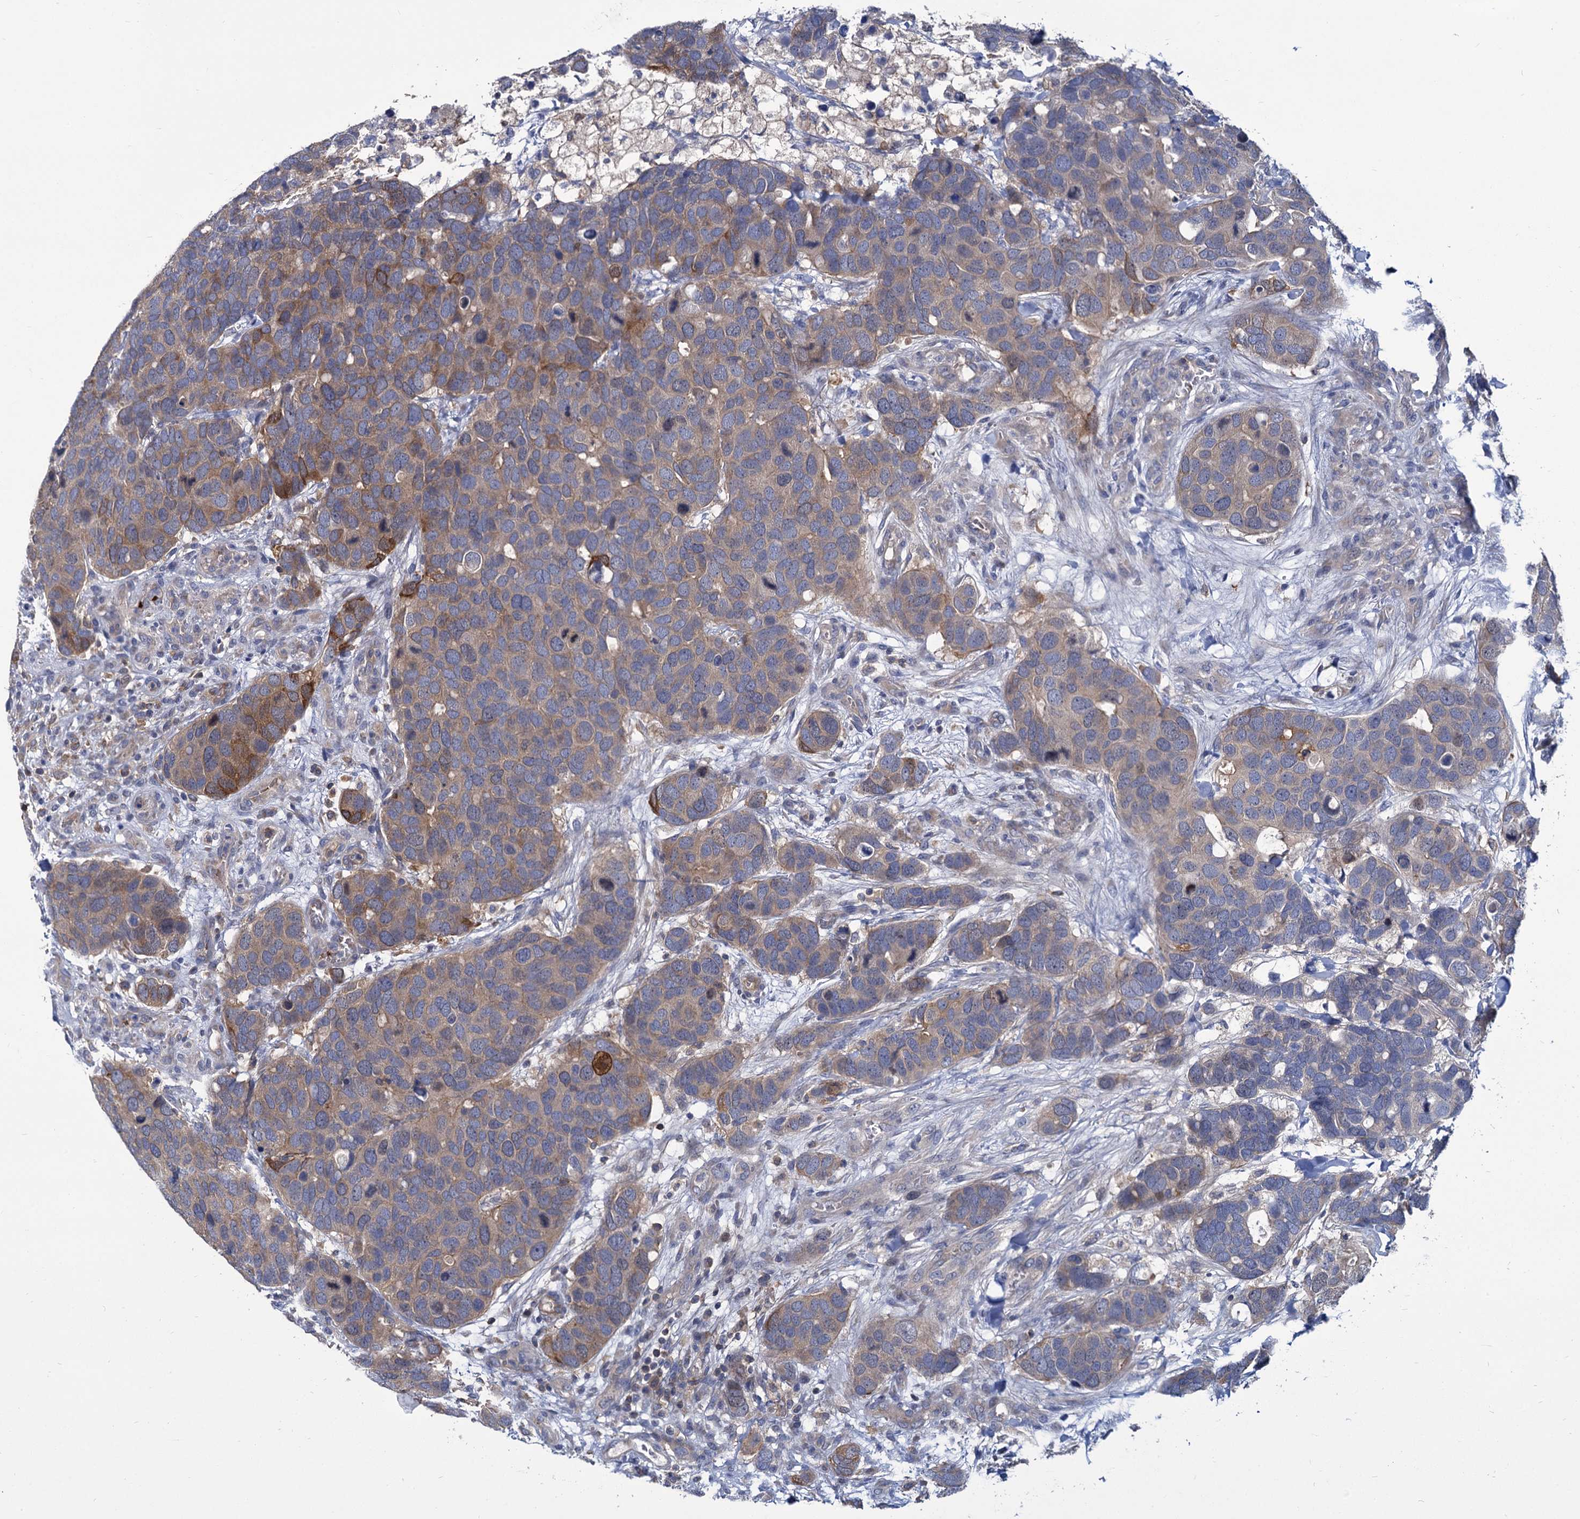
{"staining": {"intensity": "moderate", "quantity": "<25%", "location": "cytoplasmic/membranous"}, "tissue": "breast cancer", "cell_type": "Tumor cells", "image_type": "cancer", "snomed": [{"axis": "morphology", "description": "Duct carcinoma"}, {"axis": "topography", "description": "Breast"}], "caption": "An immunohistochemistry (IHC) image of tumor tissue is shown. Protein staining in brown labels moderate cytoplasmic/membranous positivity in breast cancer (intraductal carcinoma) within tumor cells. Using DAB (brown) and hematoxylin (blue) stains, captured at high magnification using brightfield microscopy.", "gene": "GCLC", "patient": {"sex": "female", "age": 83}}